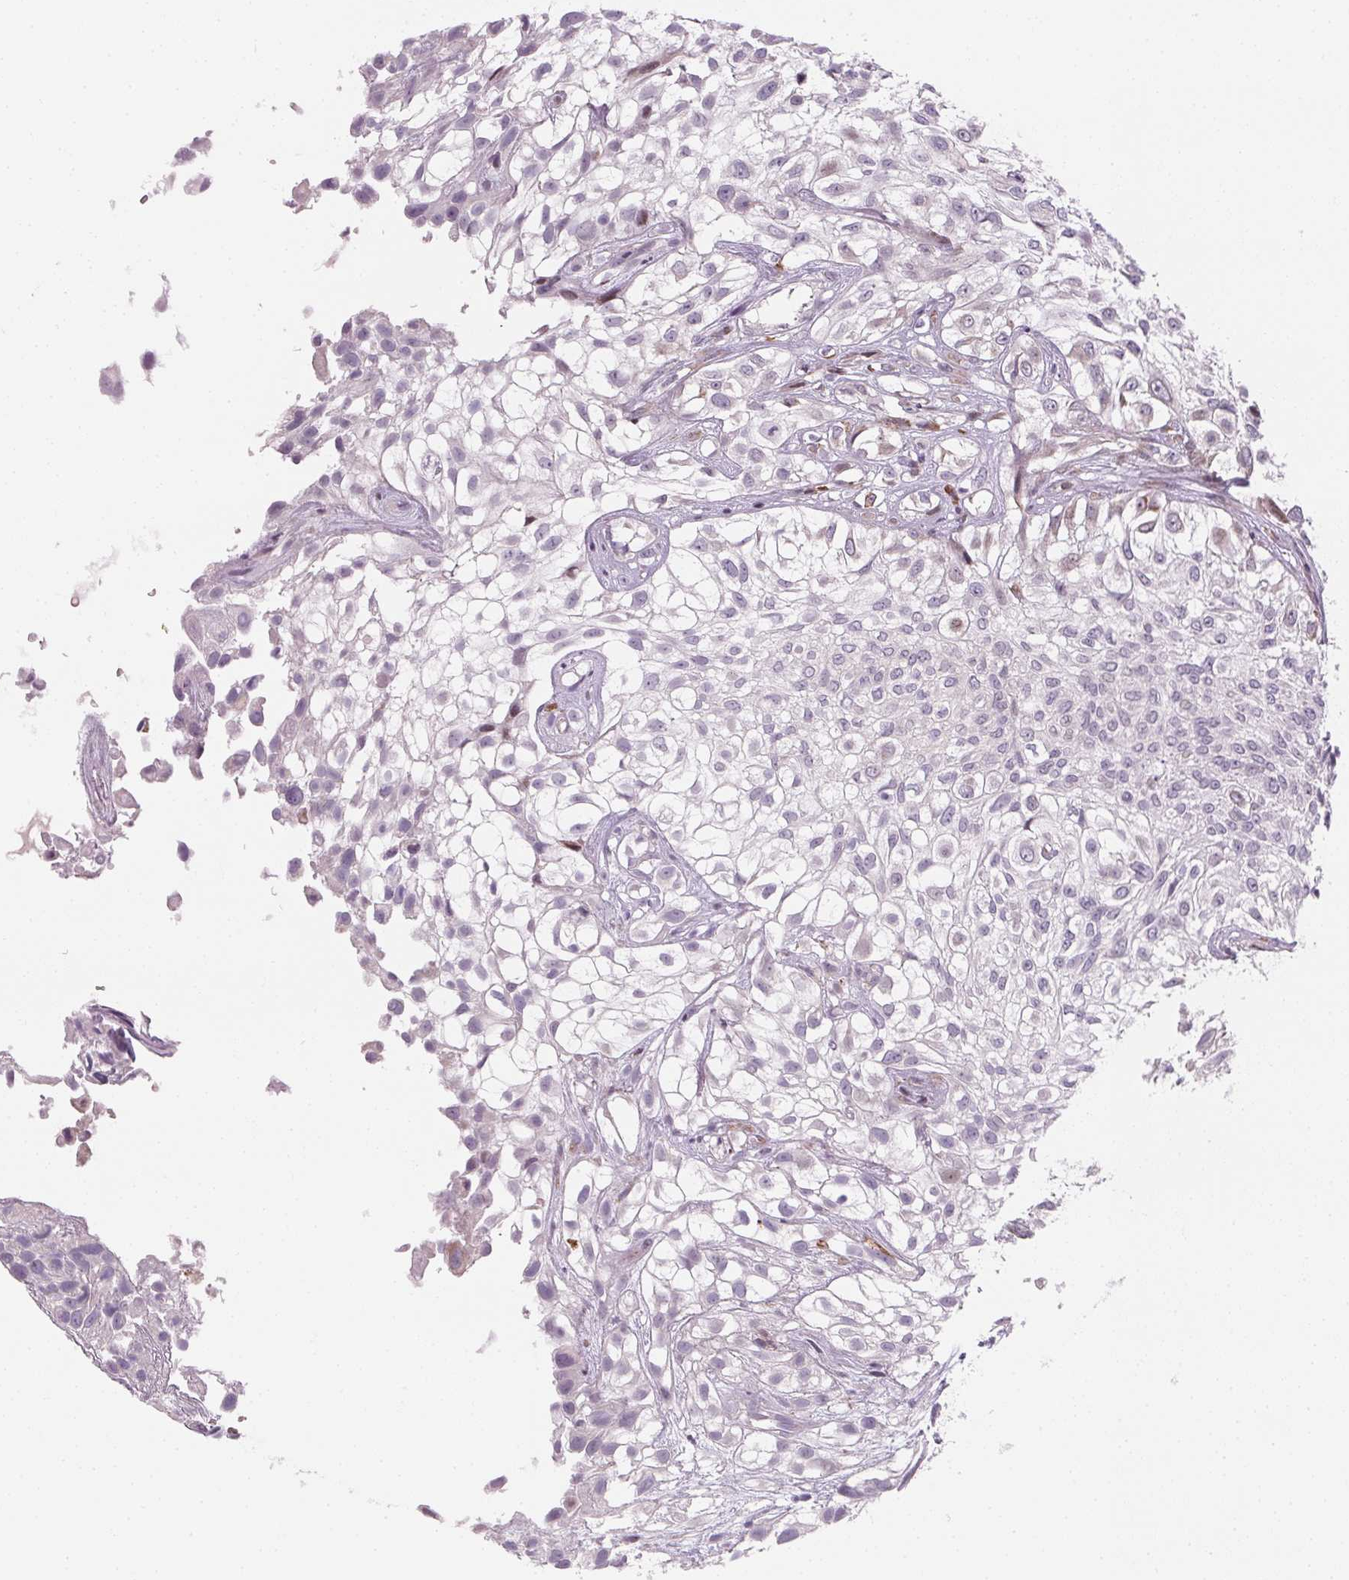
{"staining": {"intensity": "negative", "quantity": "none", "location": "none"}, "tissue": "urothelial cancer", "cell_type": "Tumor cells", "image_type": "cancer", "snomed": [{"axis": "morphology", "description": "Urothelial carcinoma, High grade"}, {"axis": "topography", "description": "Urinary bladder"}], "caption": "The immunohistochemistry photomicrograph has no significant positivity in tumor cells of urothelial cancer tissue.", "gene": "CCDC96", "patient": {"sex": "male", "age": 56}}